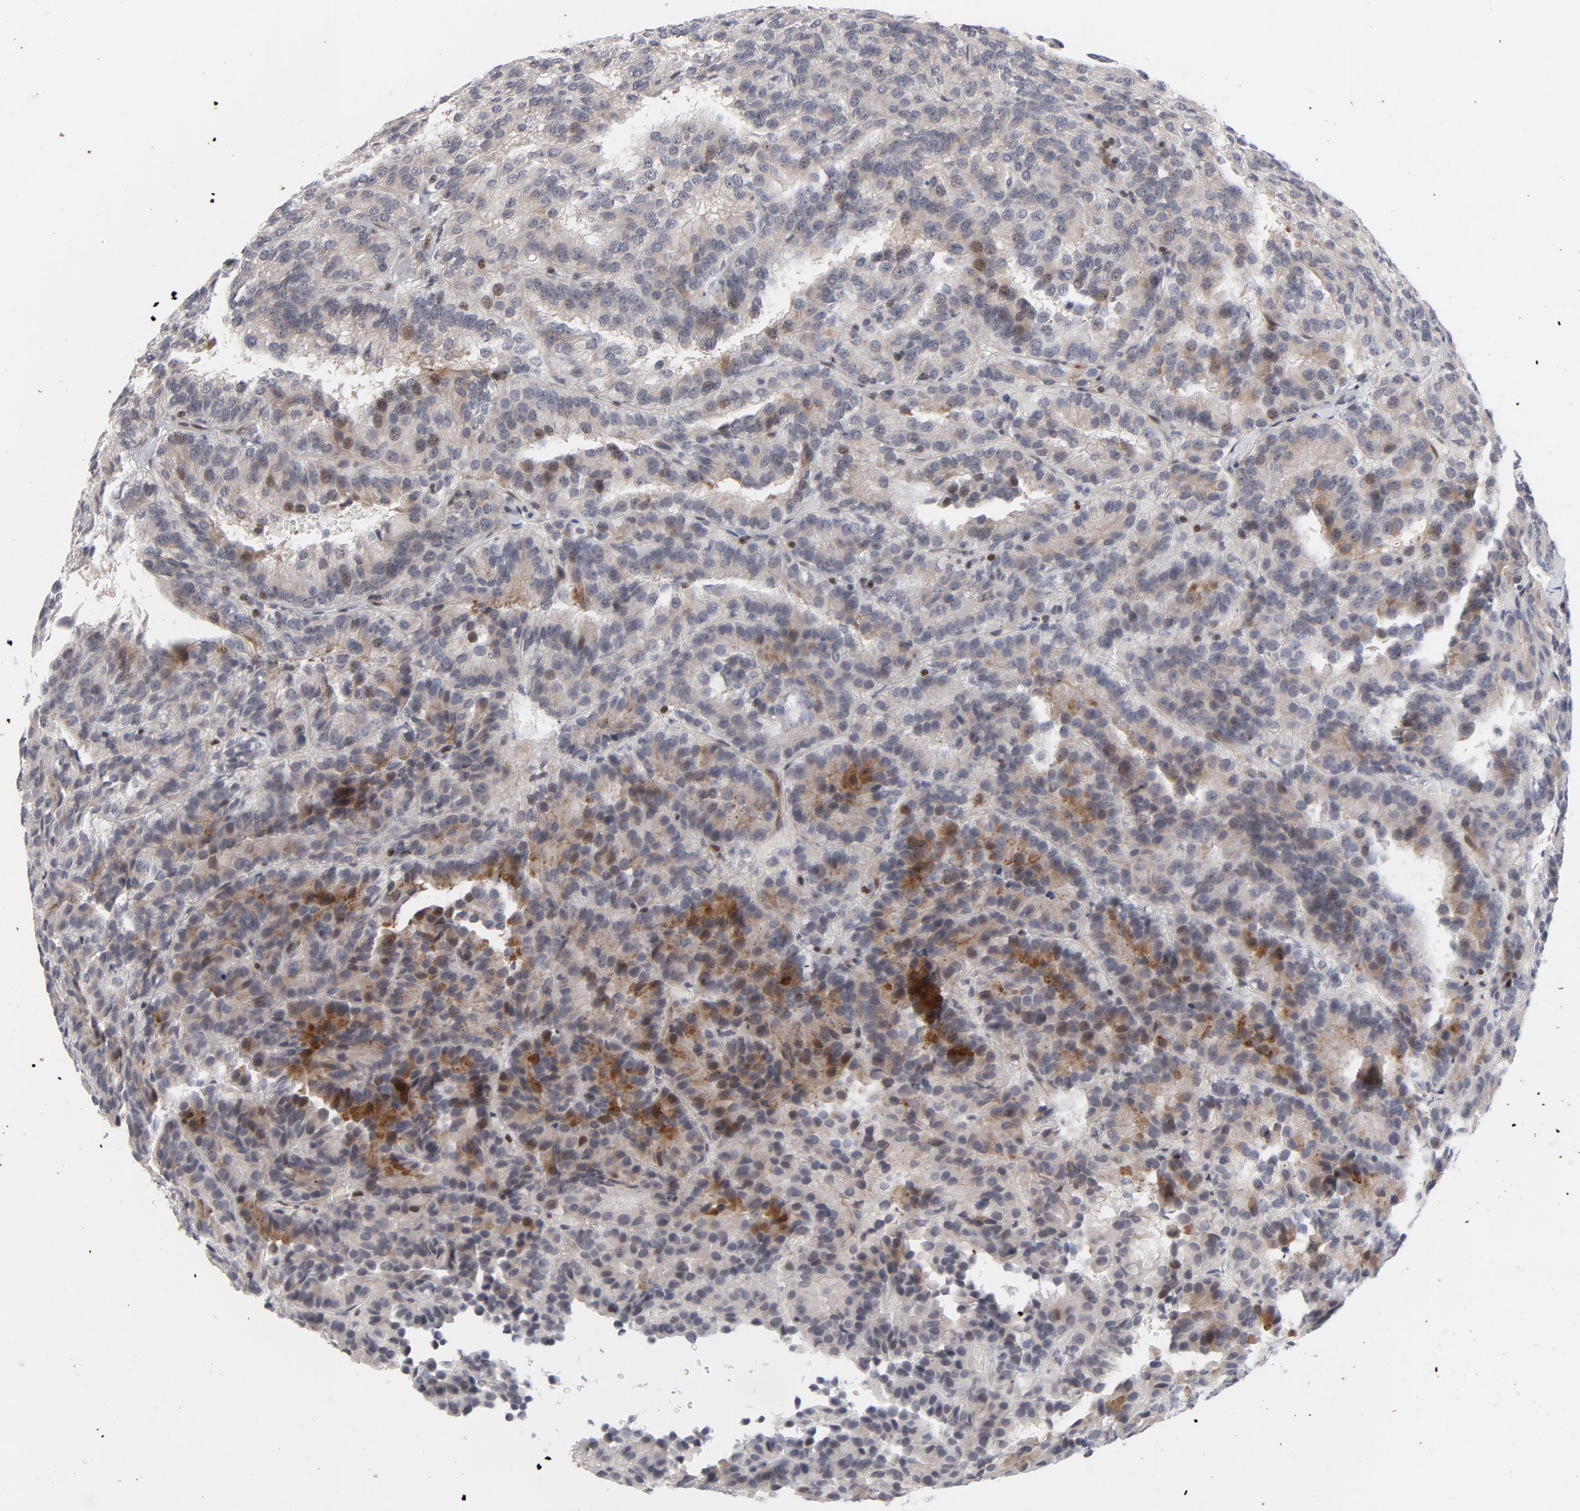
{"staining": {"intensity": "weak", "quantity": "<25%", "location": "cytoplasmic/membranous,nuclear"}, "tissue": "renal cancer", "cell_type": "Tumor cells", "image_type": "cancer", "snomed": [{"axis": "morphology", "description": "Adenocarcinoma, NOS"}, {"axis": "topography", "description": "Kidney"}], "caption": "Renal cancer (adenocarcinoma) stained for a protein using immunohistochemistry demonstrates no expression tumor cells.", "gene": "NFIC", "patient": {"sex": "male", "age": 46}}